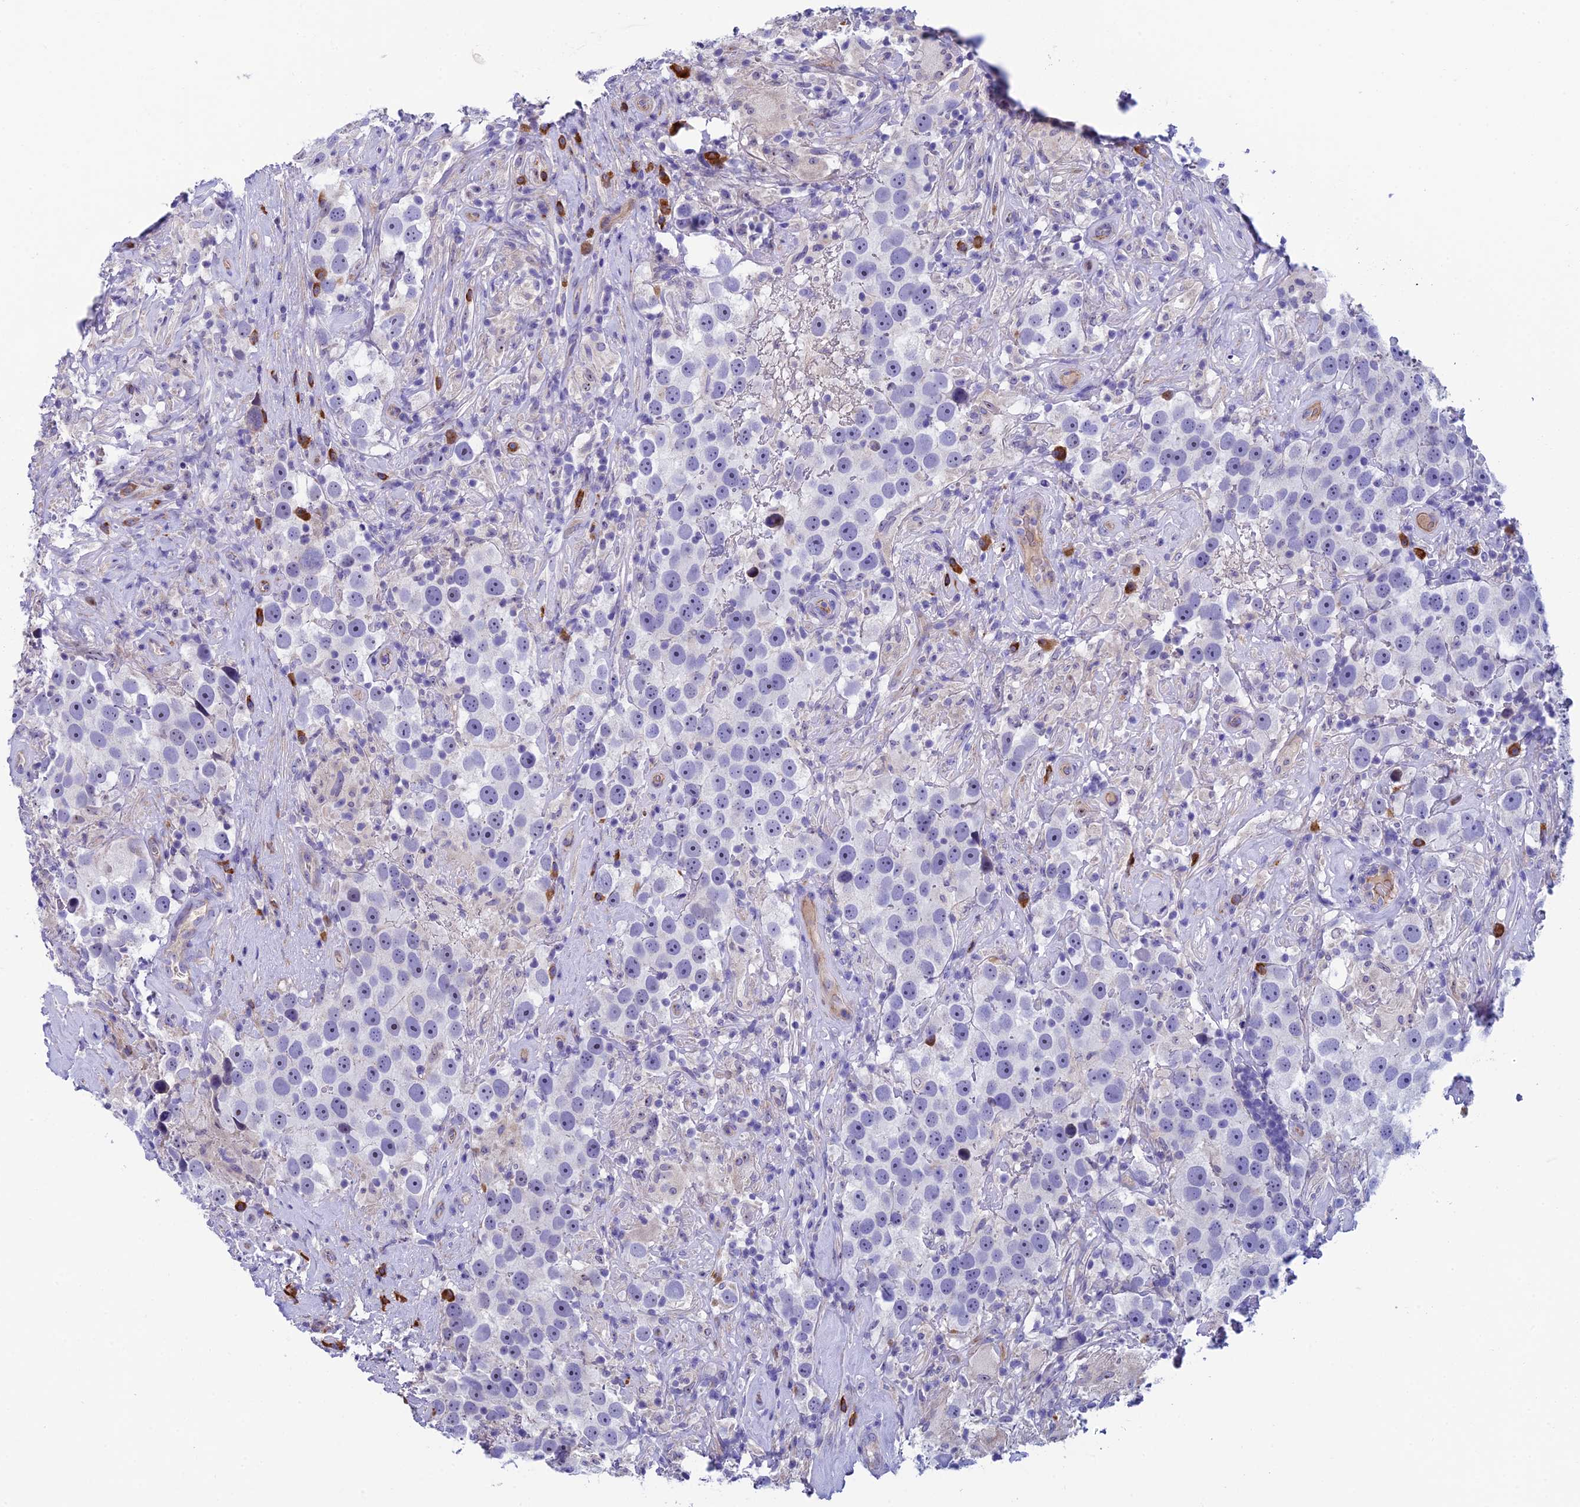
{"staining": {"intensity": "negative", "quantity": "none", "location": "none"}, "tissue": "testis cancer", "cell_type": "Tumor cells", "image_type": "cancer", "snomed": [{"axis": "morphology", "description": "Seminoma, NOS"}, {"axis": "topography", "description": "Testis"}], "caption": "An immunohistochemistry (IHC) micrograph of seminoma (testis) is shown. There is no staining in tumor cells of seminoma (testis).", "gene": "MACIR", "patient": {"sex": "male", "age": 49}}